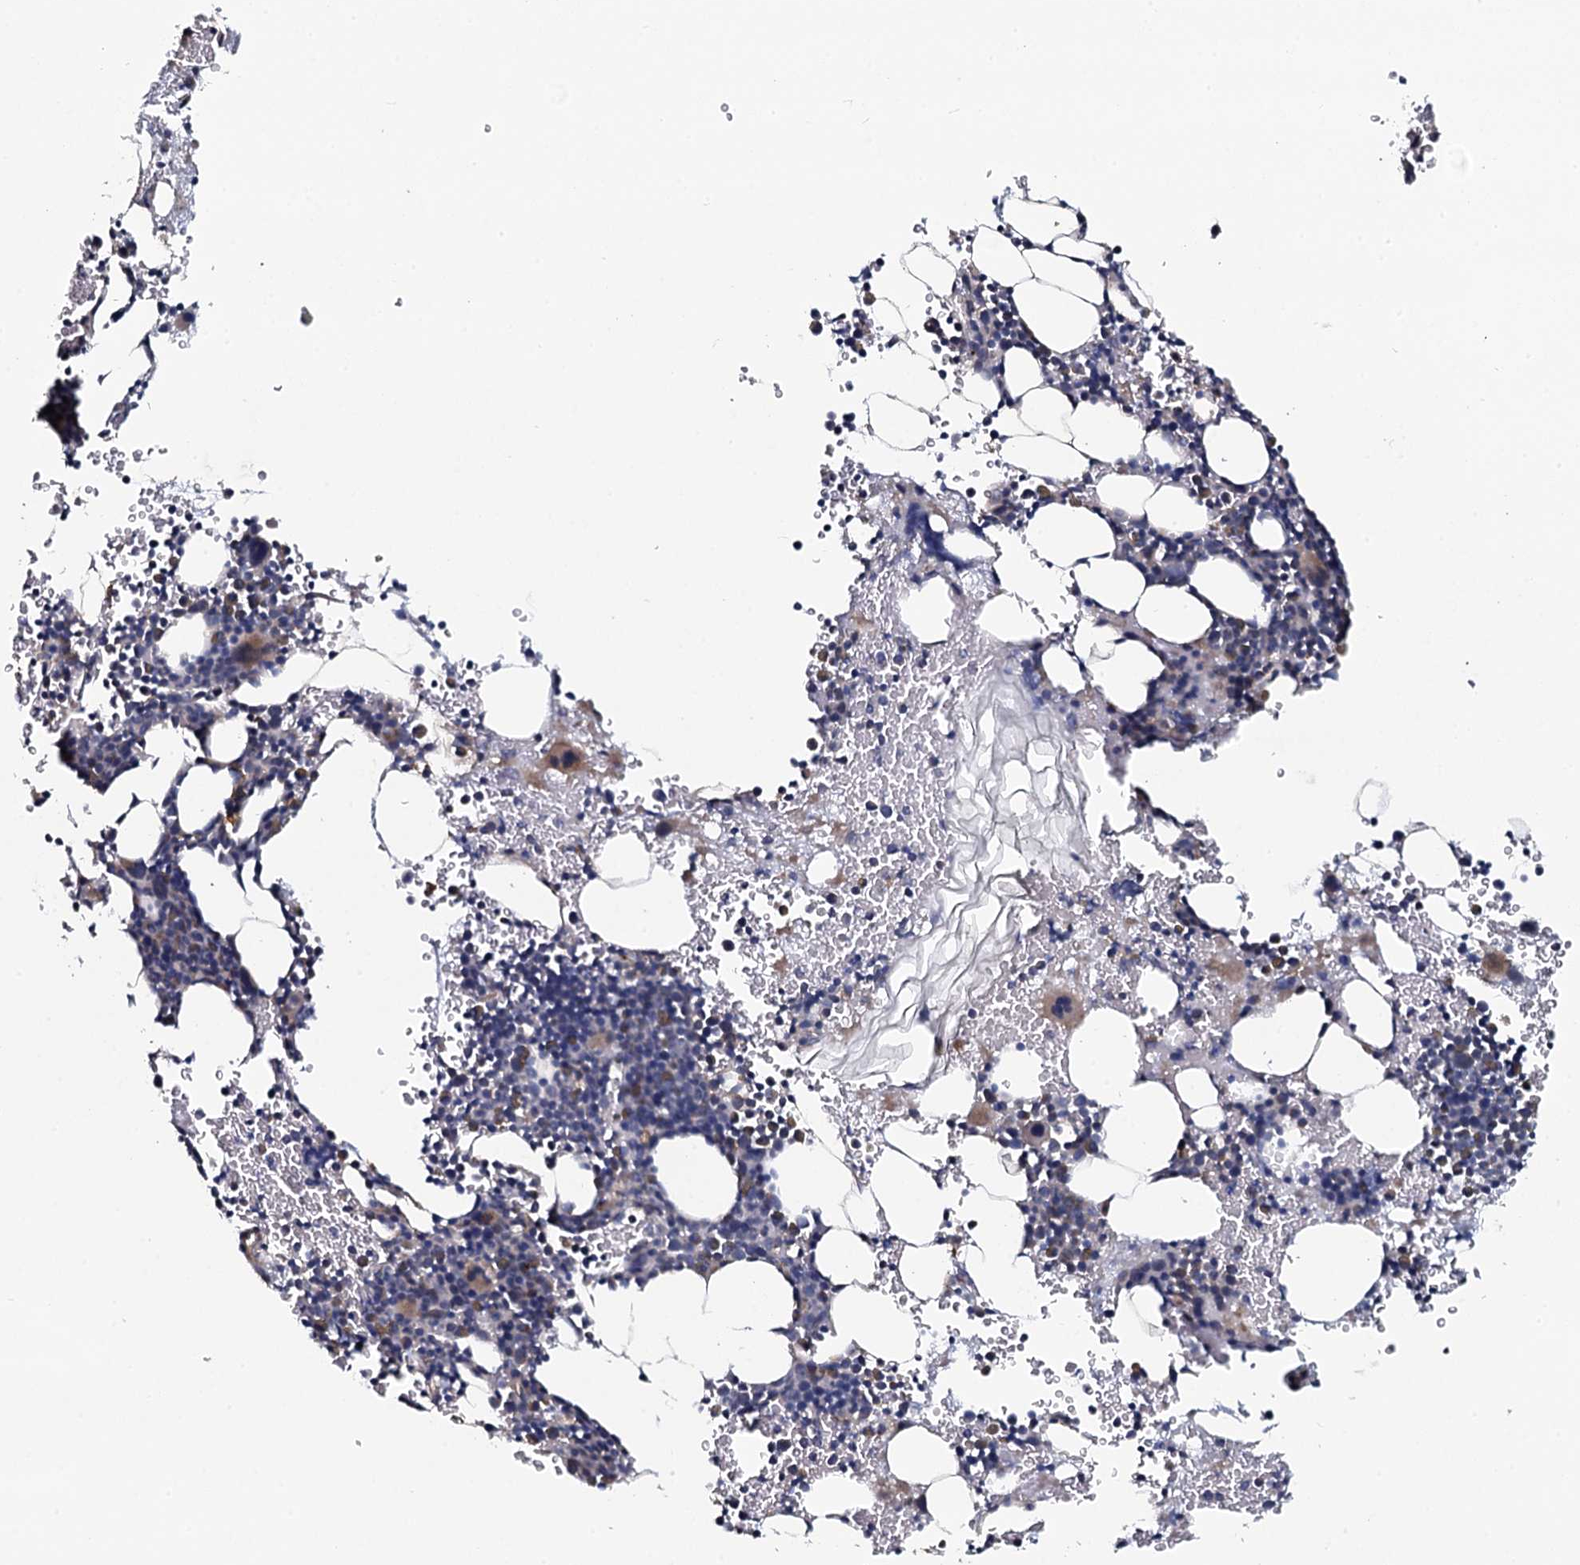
{"staining": {"intensity": "moderate", "quantity": "<25%", "location": "cytoplasmic/membranous"}, "tissue": "bone marrow", "cell_type": "Hematopoietic cells", "image_type": "normal", "snomed": [{"axis": "morphology", "description": "Normal tissue, NOS"}, {"axis": "topography", "description": "Bone marrow"}], "caption": "Immunohistochemical staining of normal bone marrow reveals moderate cytoplasmic/membranous protein expression in approximately <25% of hematopoietic cells. (Brightfield microscopy of DAB IHC at high magnification).", "gene": "KCTD4", "patient": {"sex": "male", "age": 41}}